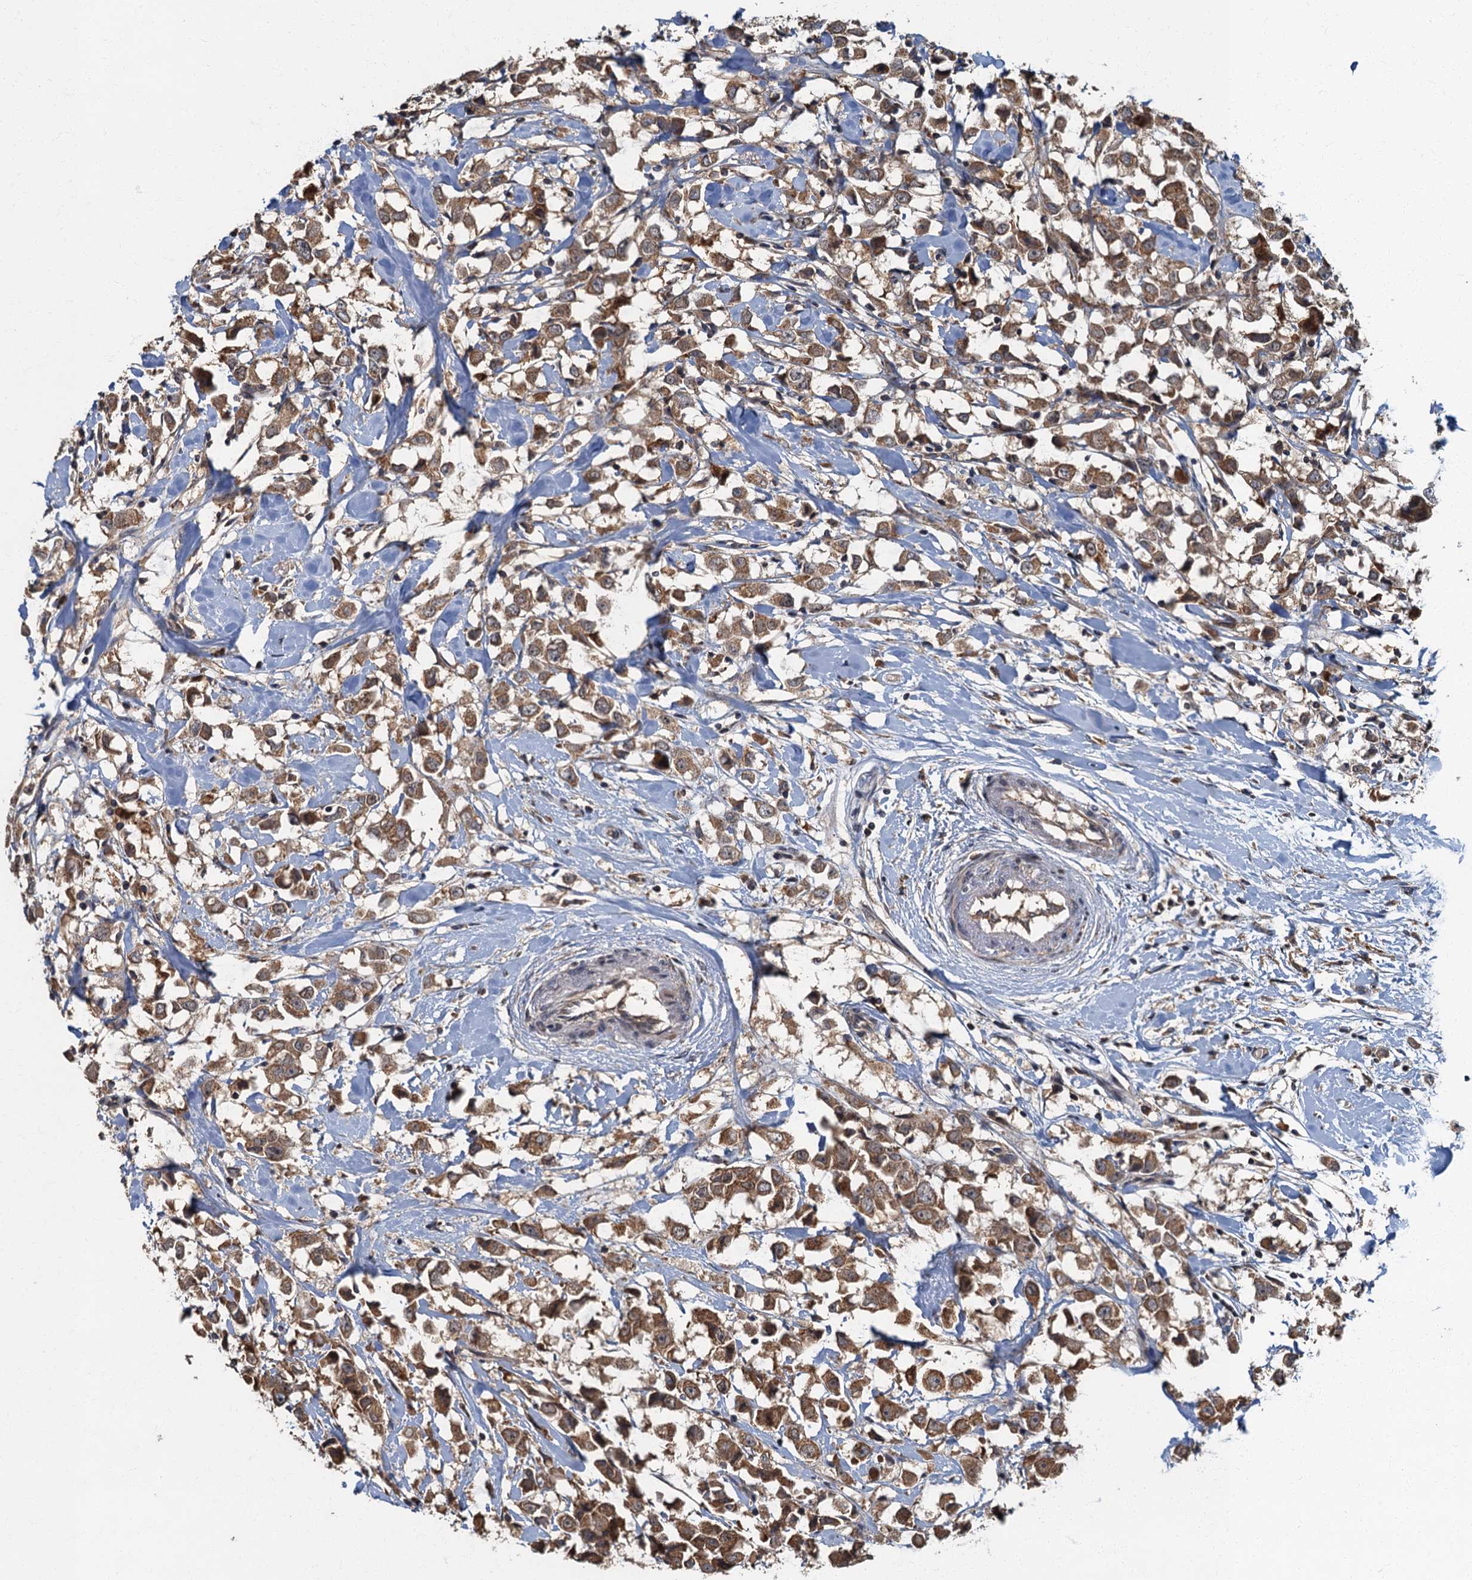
{"staining": {"intensity": "moderate", "quantity": ">75%", "location": "cytoplasmic/membranous"}, "tissue": "breast cancer", "cell_type": "Tumor cells", "image_type": "cancer", "snomed": [{"axis": "morphology", "description": "Duct carcinoma"}, {"axis": "topography", "description": "Breast"}], "caption": "The histopathology image shows a brown stain indicating the presence of a protein in the cytoplasmic/membranous of tumor cells in breast cancer (invasive ductal carcinoma).", "gene": "WDCP", "patient": {"sex": "female", "age": 61}}